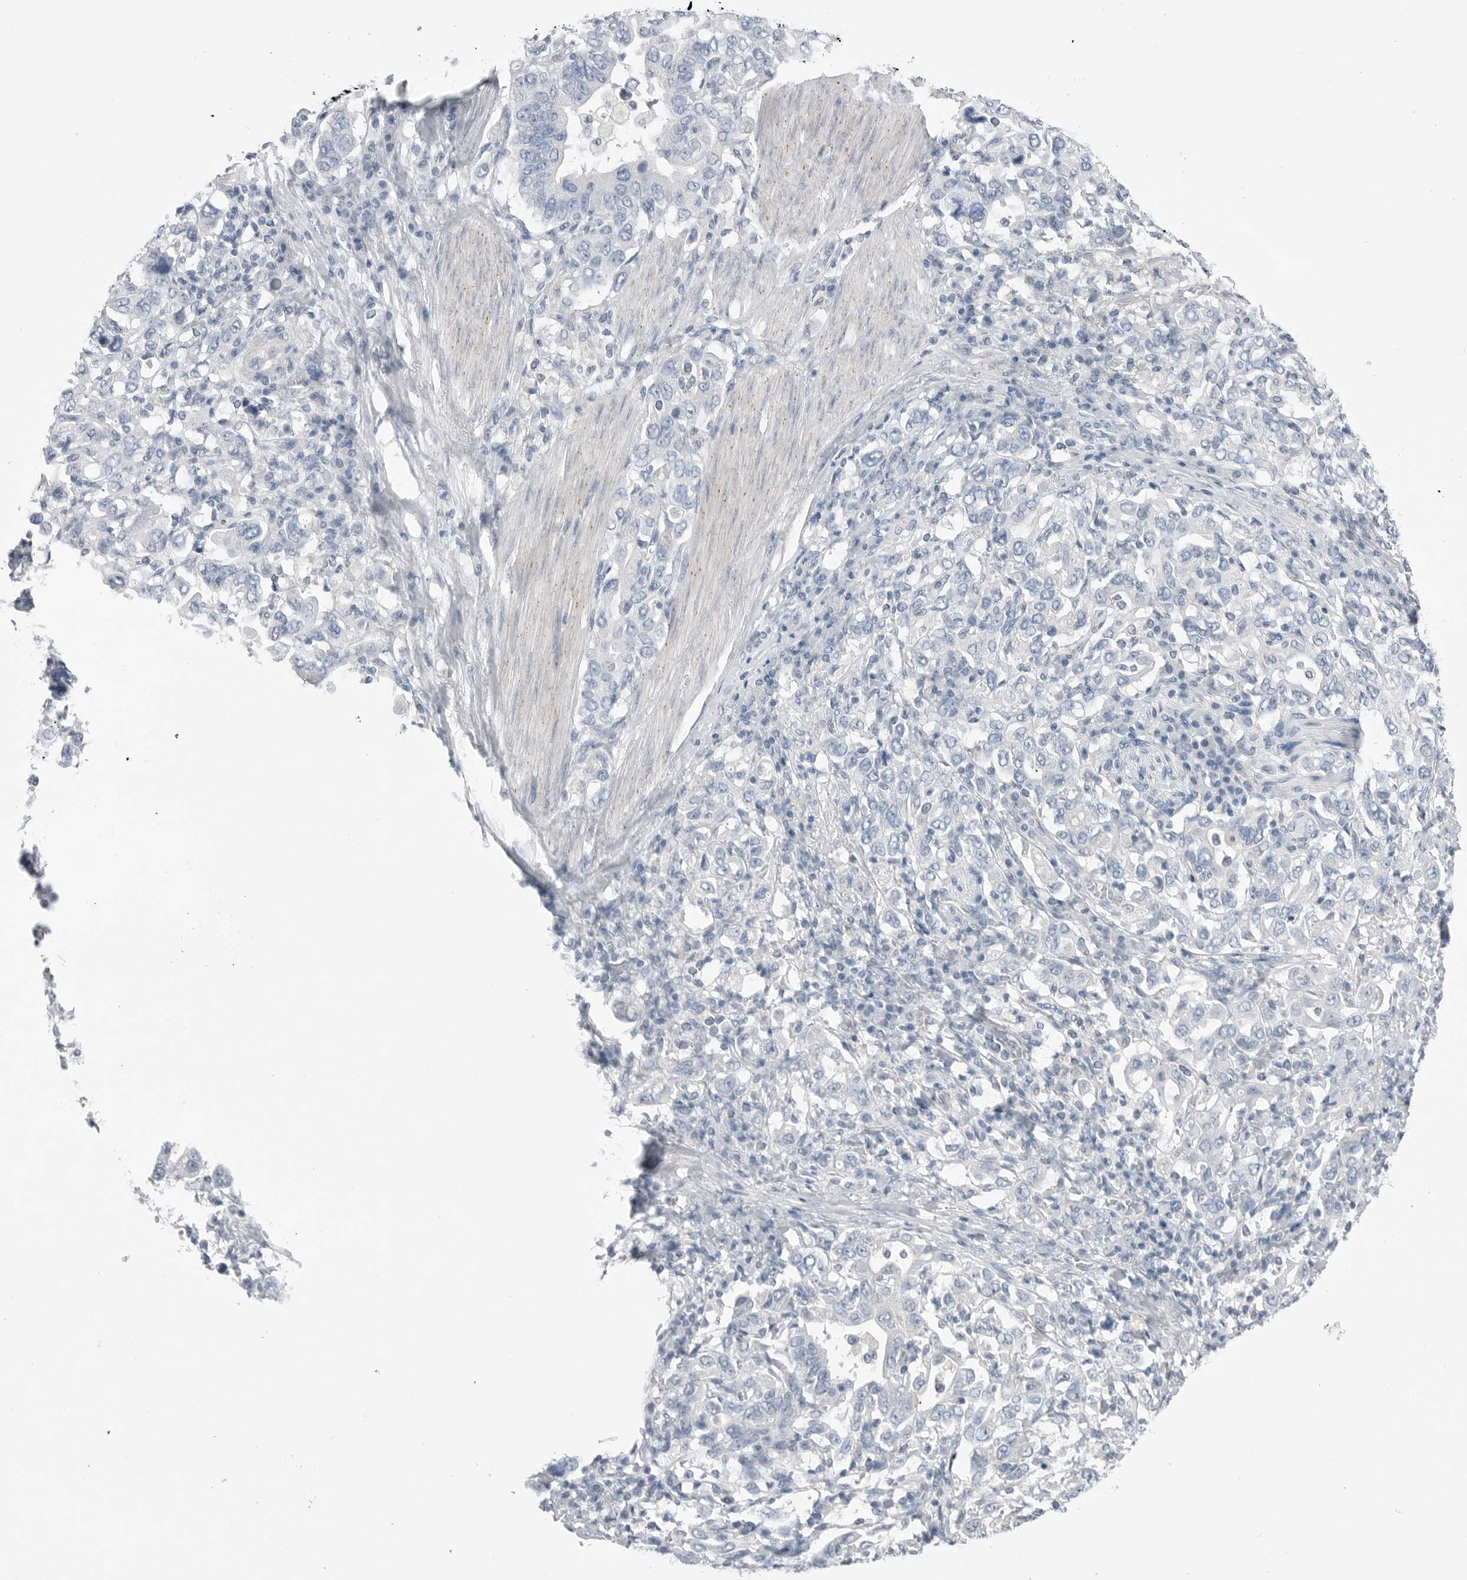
{"staining": {"intensity": "negative", "quantity": "none", "location": "none"}, "tissue": "stomach cancer", "cell_type": "Tumor cells", "image_type": "cancer", "snomed": [{"axis": "morphology", "description": "Adenocarcinoma, NOS"}, {"axis": "topography", "description": "Stomach, upper"}], "caption": "Immunohistochemical staining of stomach cancer (adenocarcinoma) shows no significant staining in tumor cells.", "gene": "ABHD12", "patient": {"sex": "male", "age": 62}}